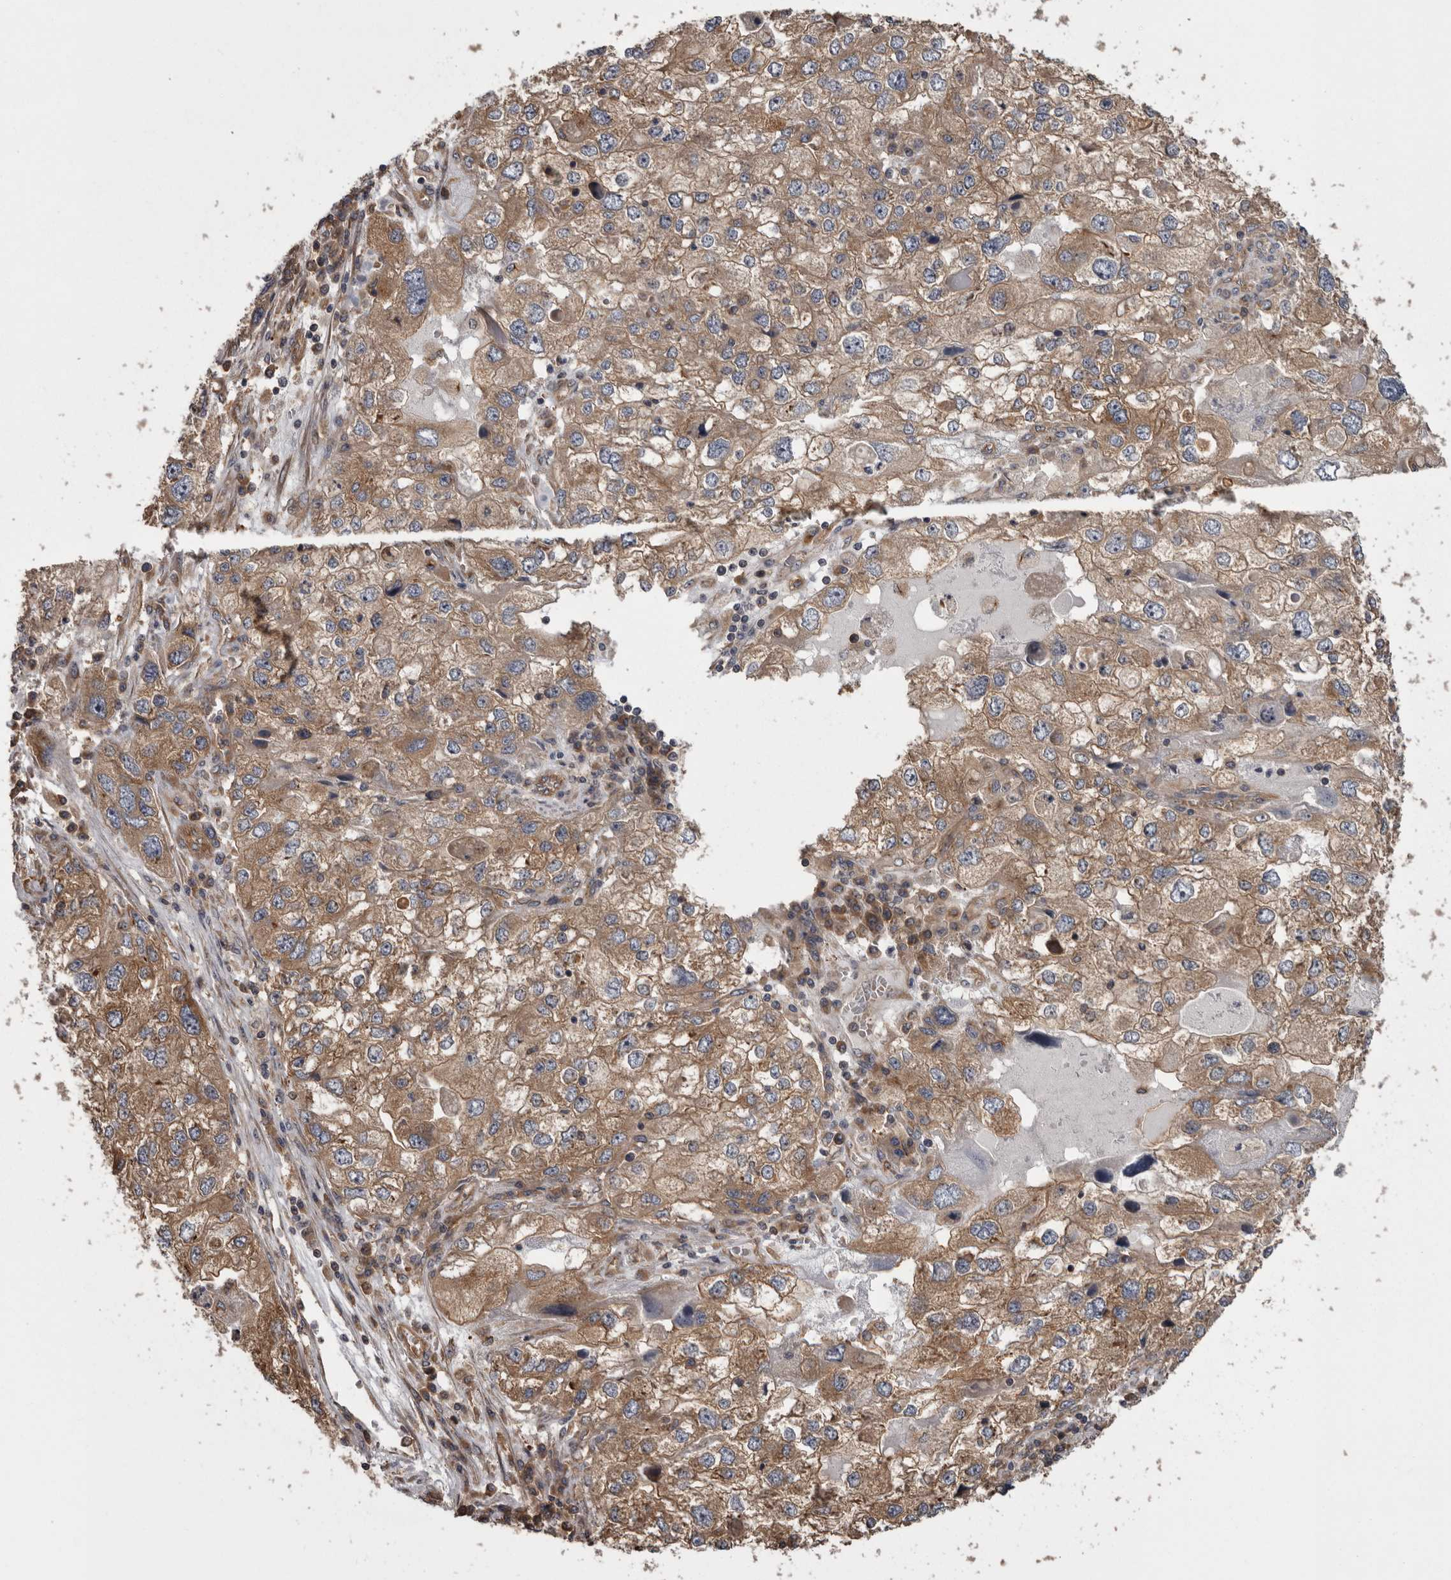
{"staining": {"intensity": "moderate", "quantity": ">75%", "location": "cytoplasmic/membranous"}, "tissue": "endometrial cancer", "cell_type": "Tumor cells", "image_type": "cancer", "snomed": [{"axis": "morphology", "description": "Adenocarcinoma, NOS"}, {"axis": "topography", "description": "Endometrium"}], "caption": "Approximately >75% of tumor cells in endometrial cancer display moderate cytoplasmic/membranous protein positivity as visualized by brown immunohistochemical staining.", "gene": "DARS1", "patient": {"sex": "female", "age": 49}}